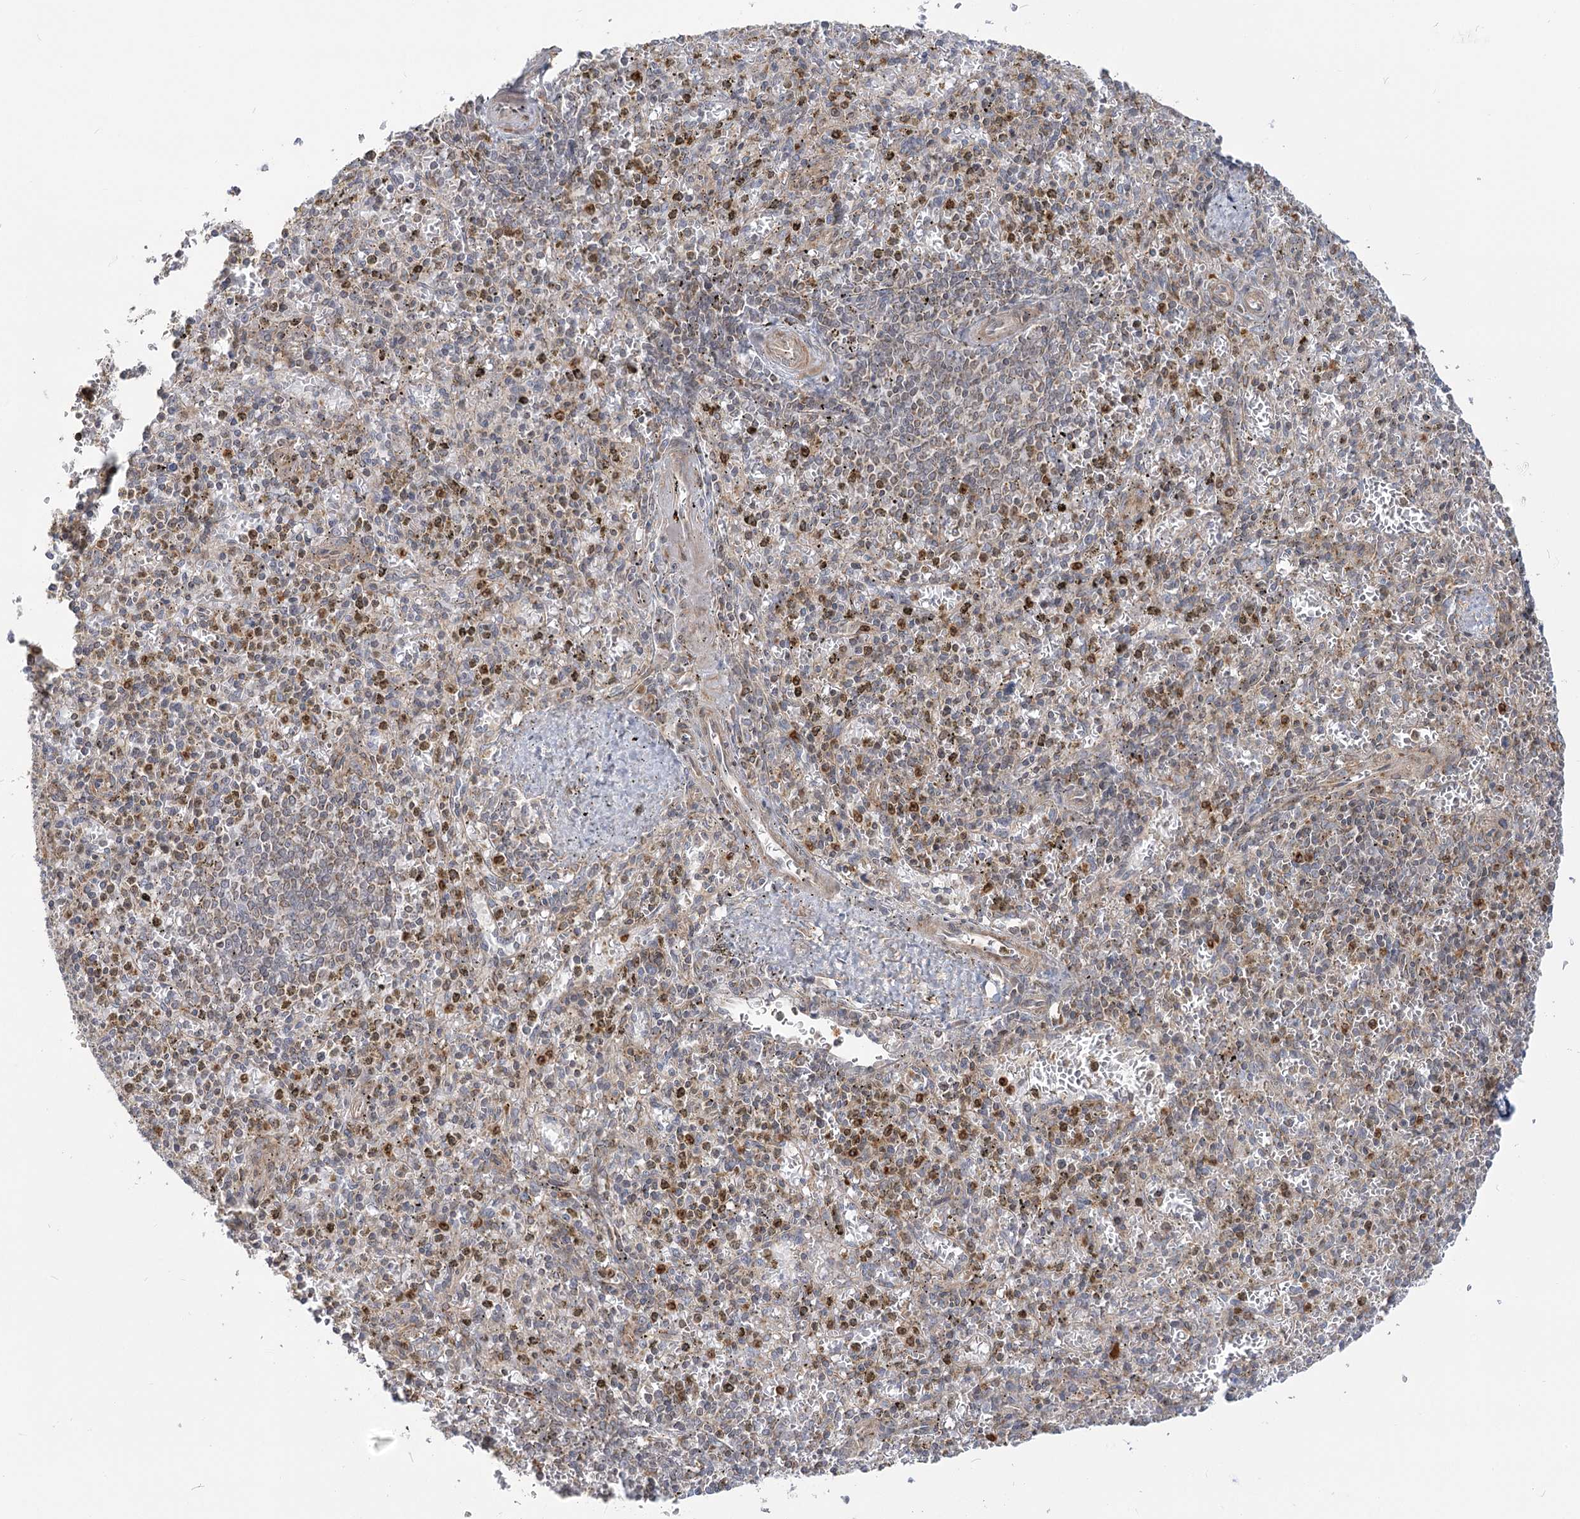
{"staining": {"intensity": "moderate", "quantity": "25%-75%", "location": "cytoplasmic/membranous"}, "tissue": "spleen", "cell_type": "Cells in red pulp", "image_type": "normal", "snomed": [{"axis": "morphology", "description": "Normal tissue, NOS"}, {"axis": "topography", "description": "Spleen"}], "caption": "Protein staining of unremarkable spleen exhibits moderate cytoplasmic/membranous staining in approximately 25%-75% of cells in red pulp.", "gene": "MTMR3", "patient": {"sex": "male", "age": 72}}